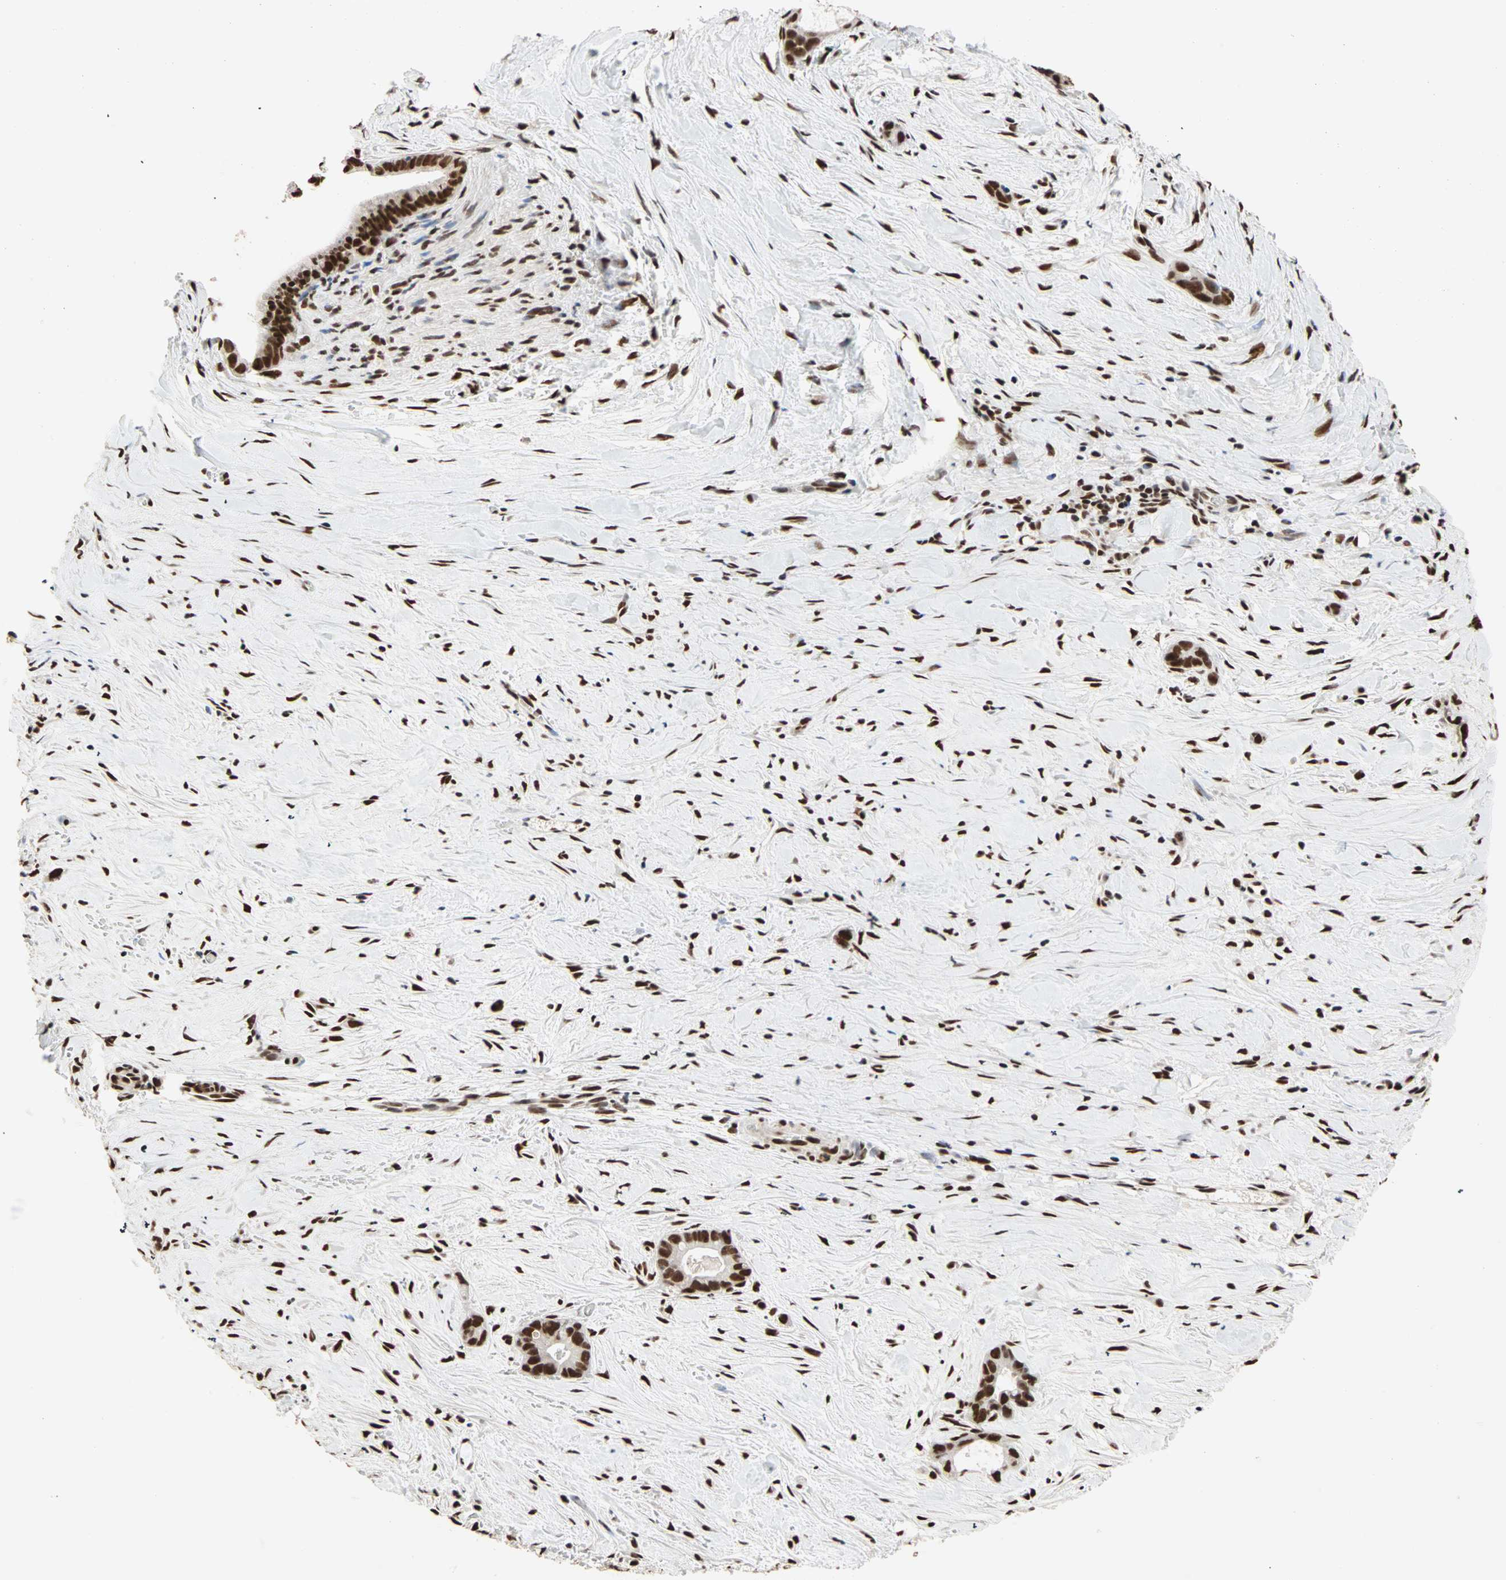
{"staining": {"intensity": "strong", "quantity": ">75%", "location": "nuclear"}, "tissue": "liver cancer", "cell_type": "Tumor cells", "image_type": "cancer", "snomed": [{"axis": "morphology", "description": "Cholangiocarcinoma"}, {"axis": "topography", "description": "Liver"}], "caption": "This image shows IHC staining of human cholangiocarcinoma (liver), with high strong nuclear expression in approximately >75% of tumor cells.", "gene": "ILF2", "patient": {"sex": "female", "age": 55}}